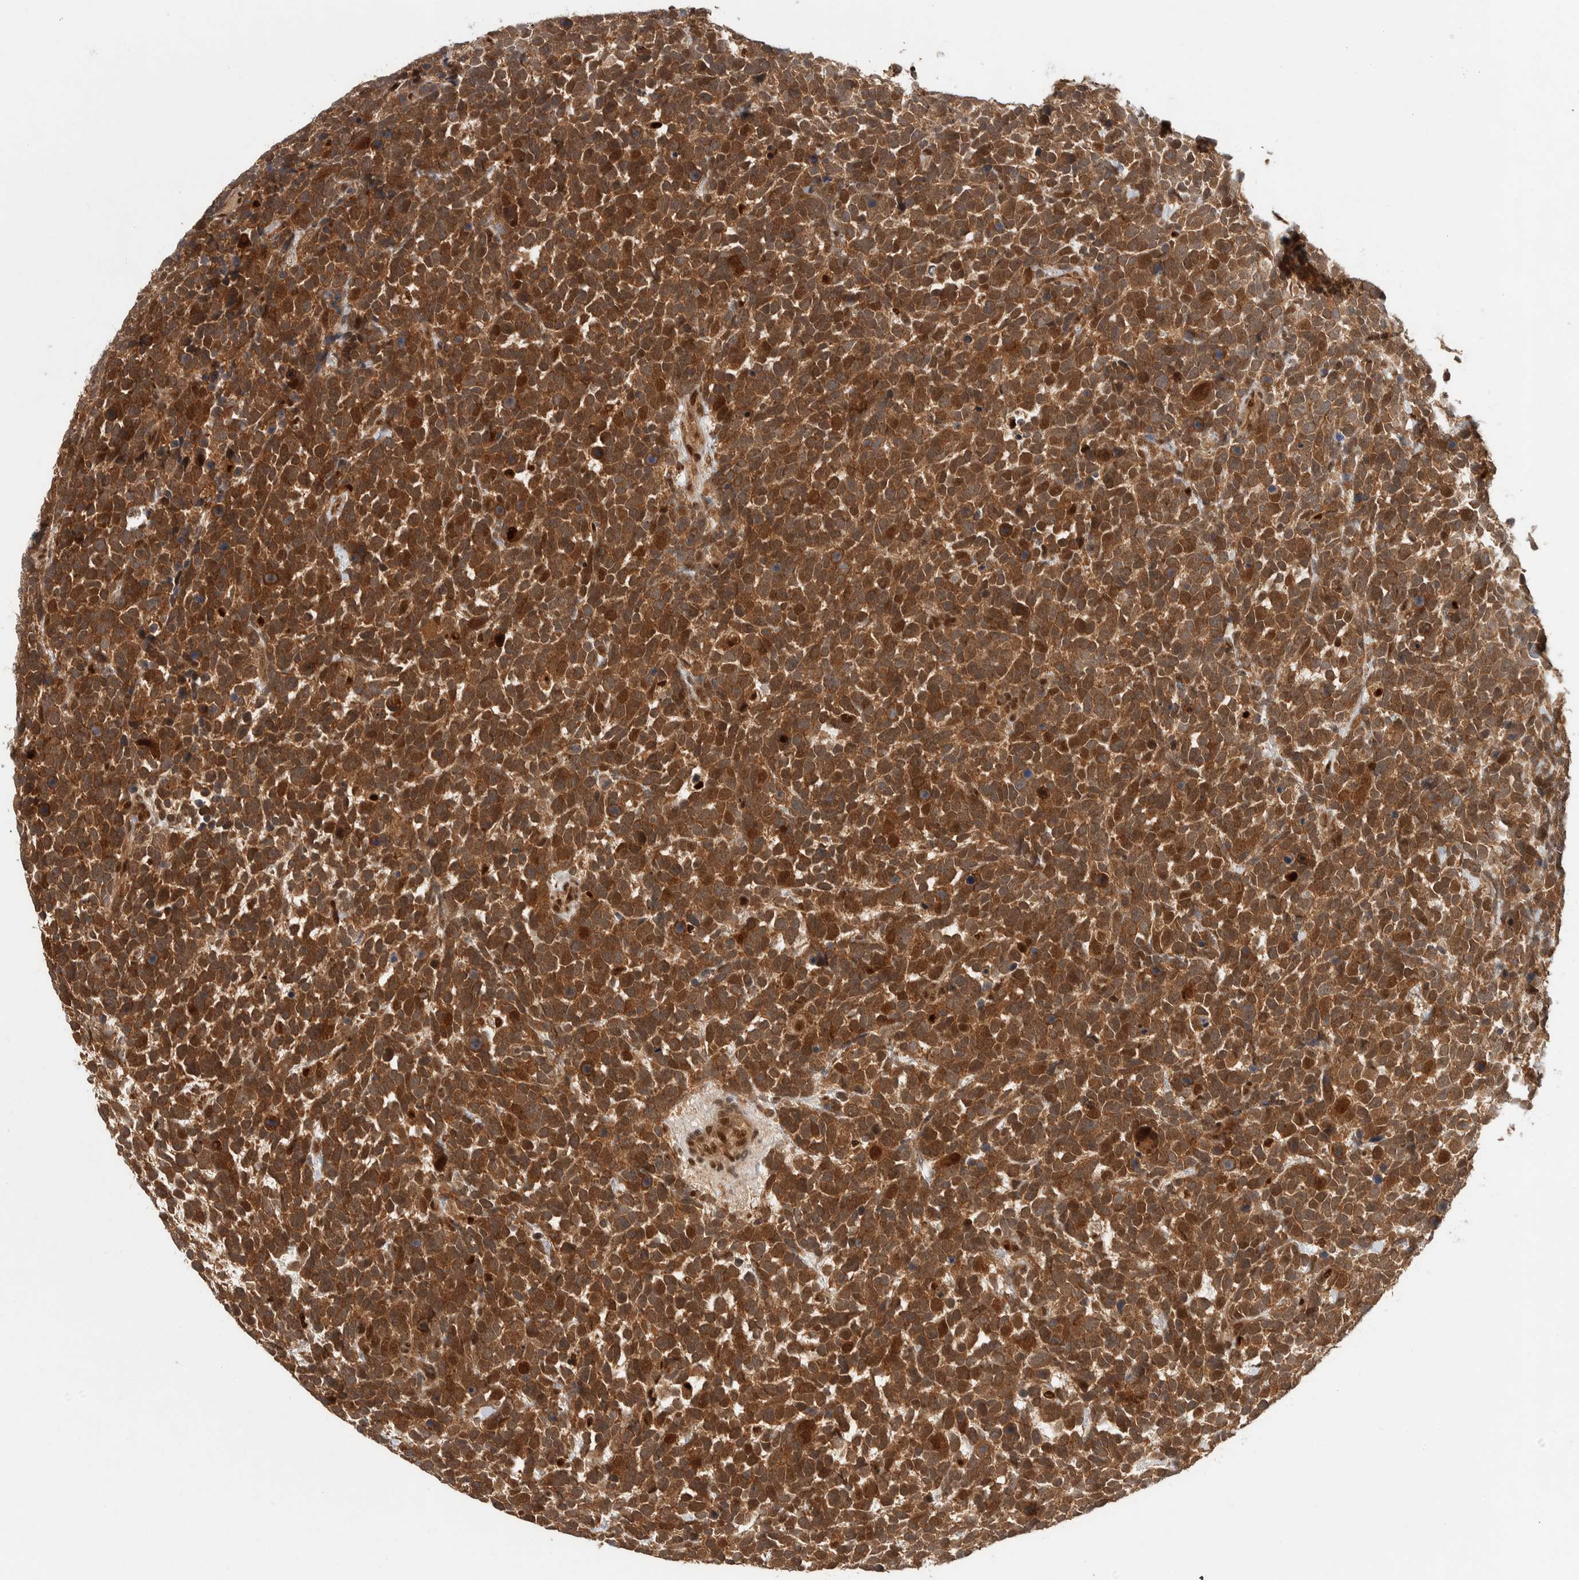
{"staining": {"intensity": "moderate", "quantity": ">75%", "location": "cytoplasmic/membranous,nuclear"}, "tissue": "urothelial cancer", "cell_type": "Tumor cells", "image_type": "cancer", "snomed": [{"axis": "morphology", "description": "Urothelial carcinoma, High grade"}, {"axis": "topography", "description": "Urinary bladder"}], "caption": "About >75% of tumor cells in human urothelial cancer demonstrate moderate cytoplasmic/membranous and nuclear protein staining as visualized by brown immunohistochemical staining.", "gene": "RPS6KA4", "patient": {"sex": "female", "age": 82}}